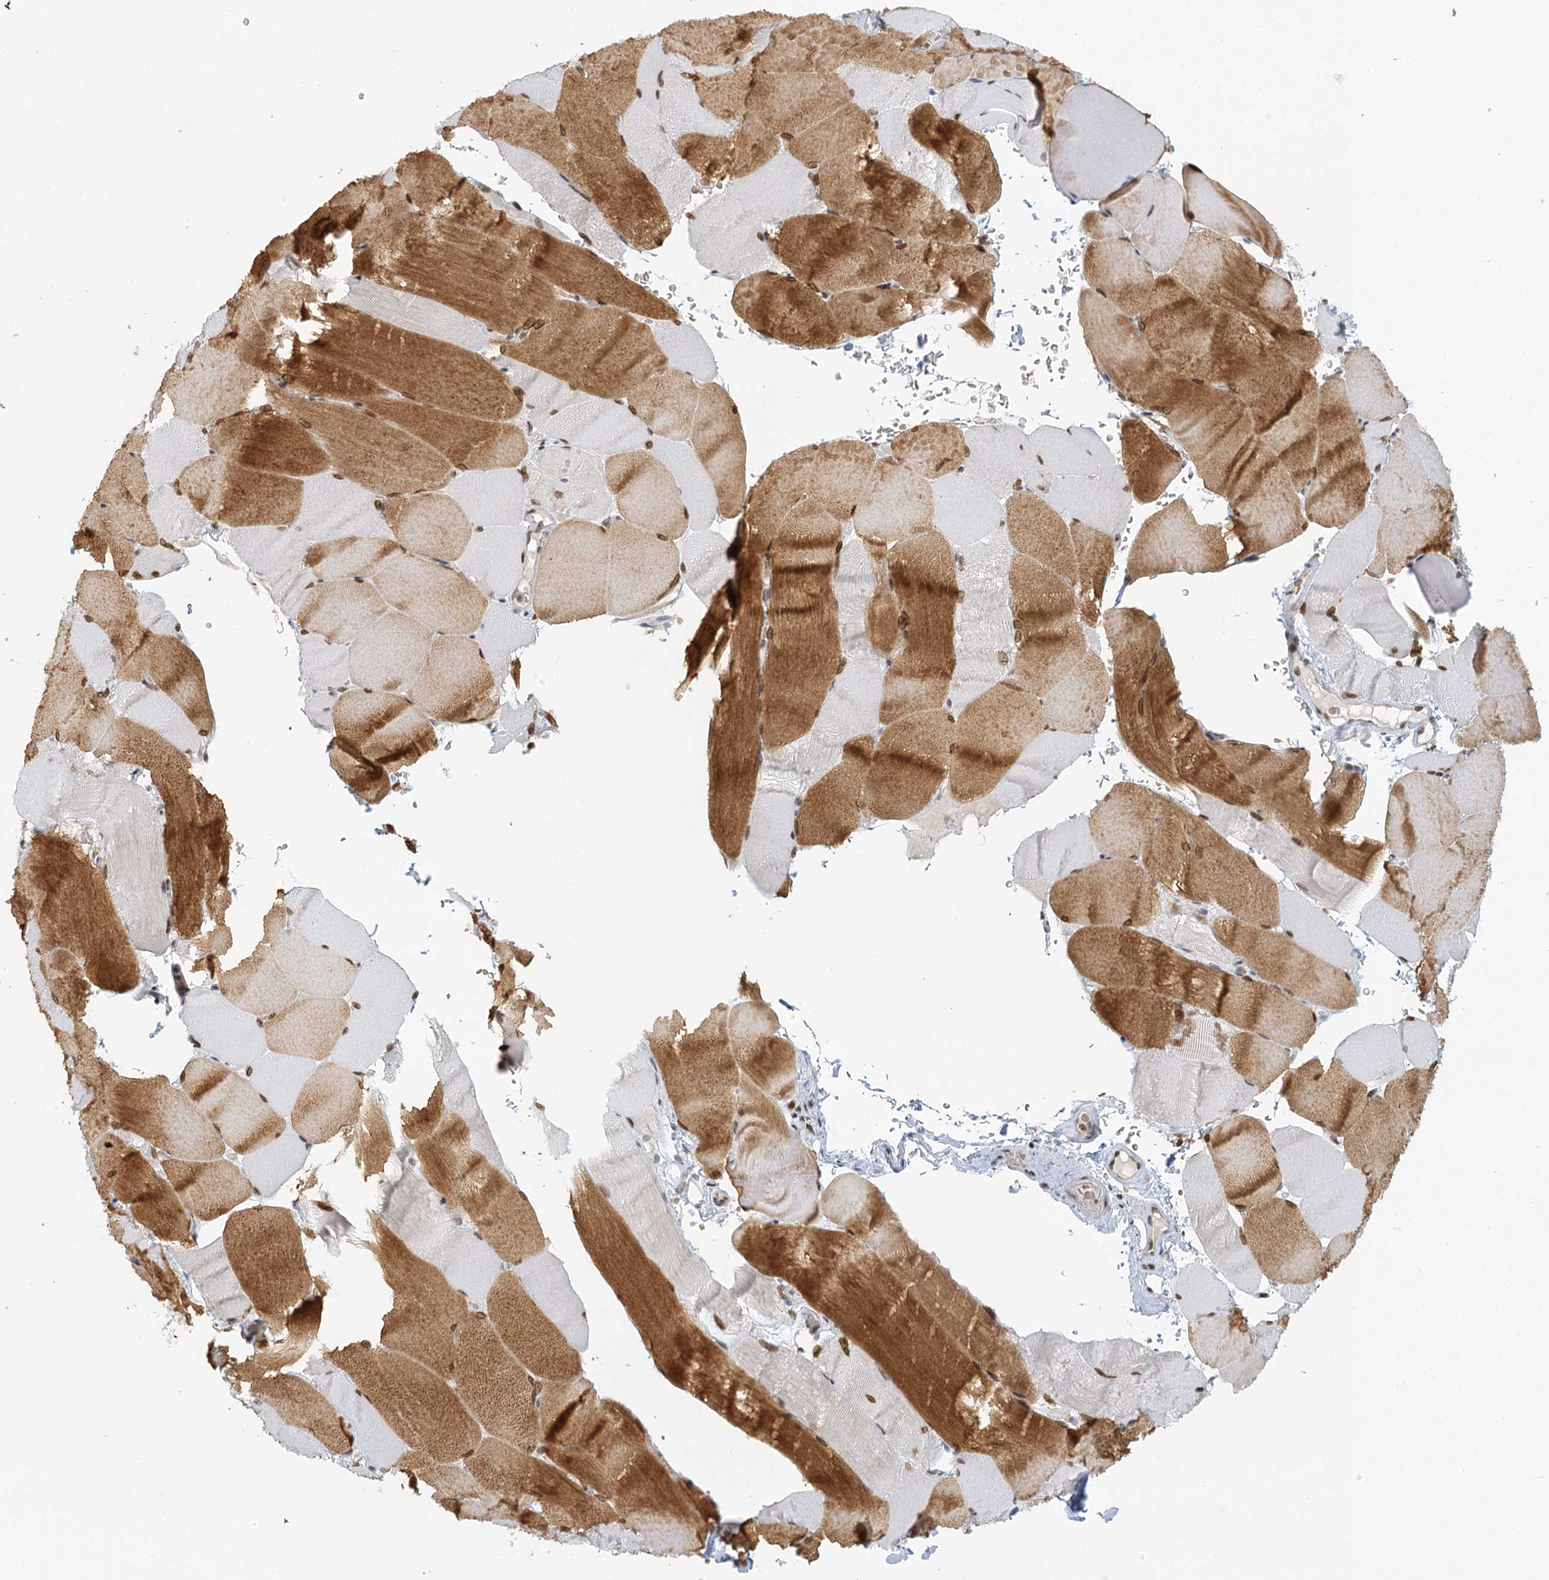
{"staining": {"intensity": "moderate", "quantity": ">75%", "location": "cytoplasmic/membranous,nuclear"}, "tissue": "skeletal muscle", "cell_type": "Myocytes", "image_type": "normal", "snomed": [{"axis": "morphology", "description": "Normal tissue, NOS"}, {"axis": "topography", "description": "Skeletal muscle"}, {"axis": "topography", "description": "Parathyroid gland"}], "caption": "Immunohistochemistry (DAB (3,3'-diaminobenzidine)) staining of unremarkable skeletal muscle shows moderate cytoplasmic/membranous,nuclear protein positivity in approximately >75% of myocytes.", "gene": "TREX1", "patient": {"sex": "female", "age": 37}}